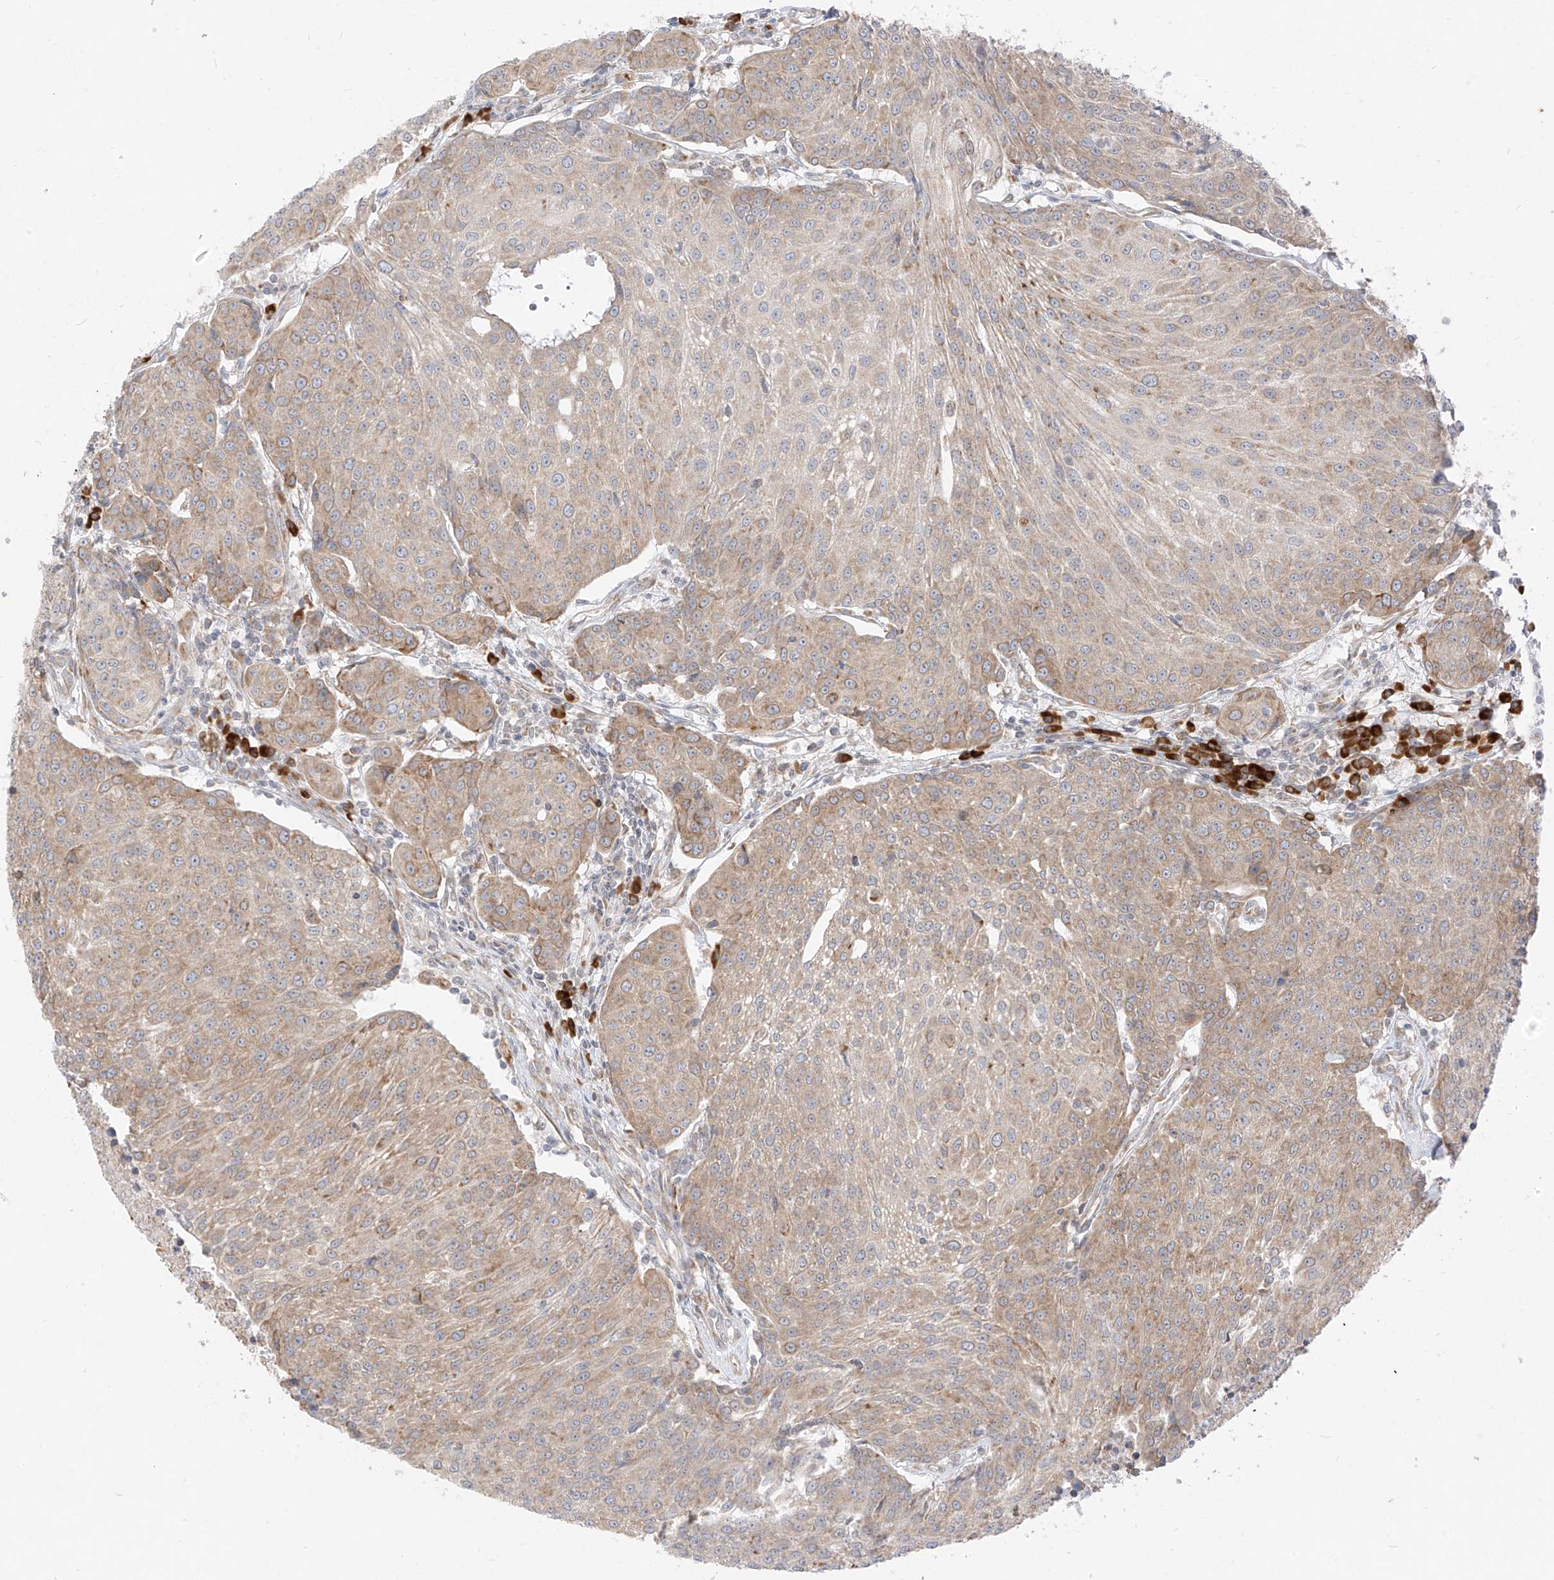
{"staining": {"intensity": "moderate", "quantity": "25%-75%", "location": "cytoplasmic/membranous"}, "tissue": "urothelial cancer", "cell_type": "Tumor cells", "image_type": "cancer", "snomed": [{"axis": "morphology", "description": "Urothelial carcinoma, High grade"}, {"axis": "topography", "description": "Urinary bladder"}], "caption": "High-magnification brightfield microscopy of urothelial cancer stained with DAB (3,3'-diaminobenzidine) (brown) and counterstained with hematoxylin (blue). tumor cells exhibit moderate cytoplasmic/membranous positivity is appreciated in about25%-75% of cells.", "gene": "STT3A", "patient": {"sex": "female", "age": 85}}